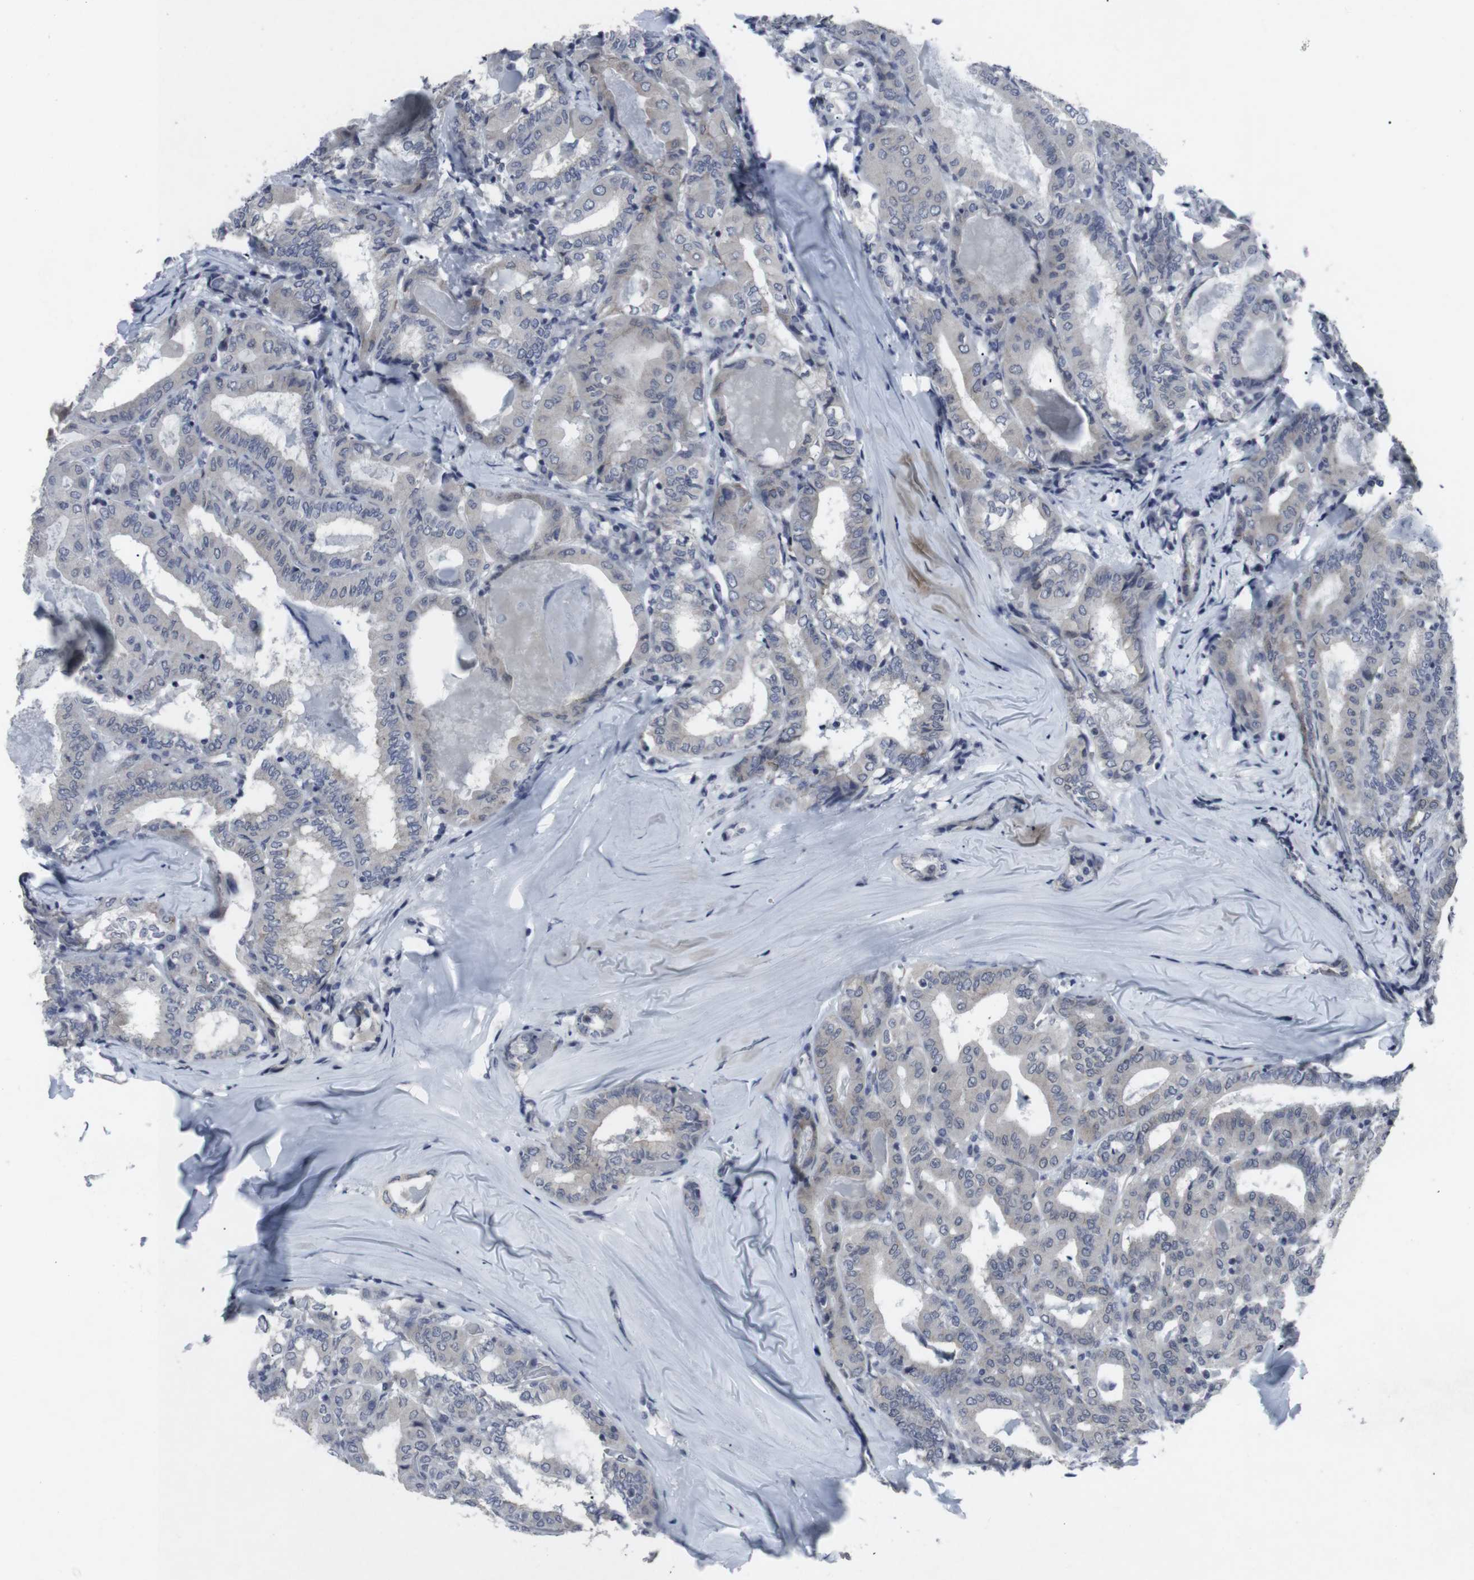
{"staining": {"intensity": "negative", "quantity": "none", "location": "none"}, "tissue": "thyroid cancer", "cell_type": "Tumor cells", "image_type": "cancer", "snomed": [{"axis": "morphology", "description": "Papillary adenocarcinoma, NOS"}, {"axis": "topography", "description": "Thyroid gland"}], "caption": "This is an immunohistochemistry histopathology image of human thyroid cancer. There is no staining in tumor cells.", "gene": "GEMIN2", "patient": {"sex": "female", "age": 42}}